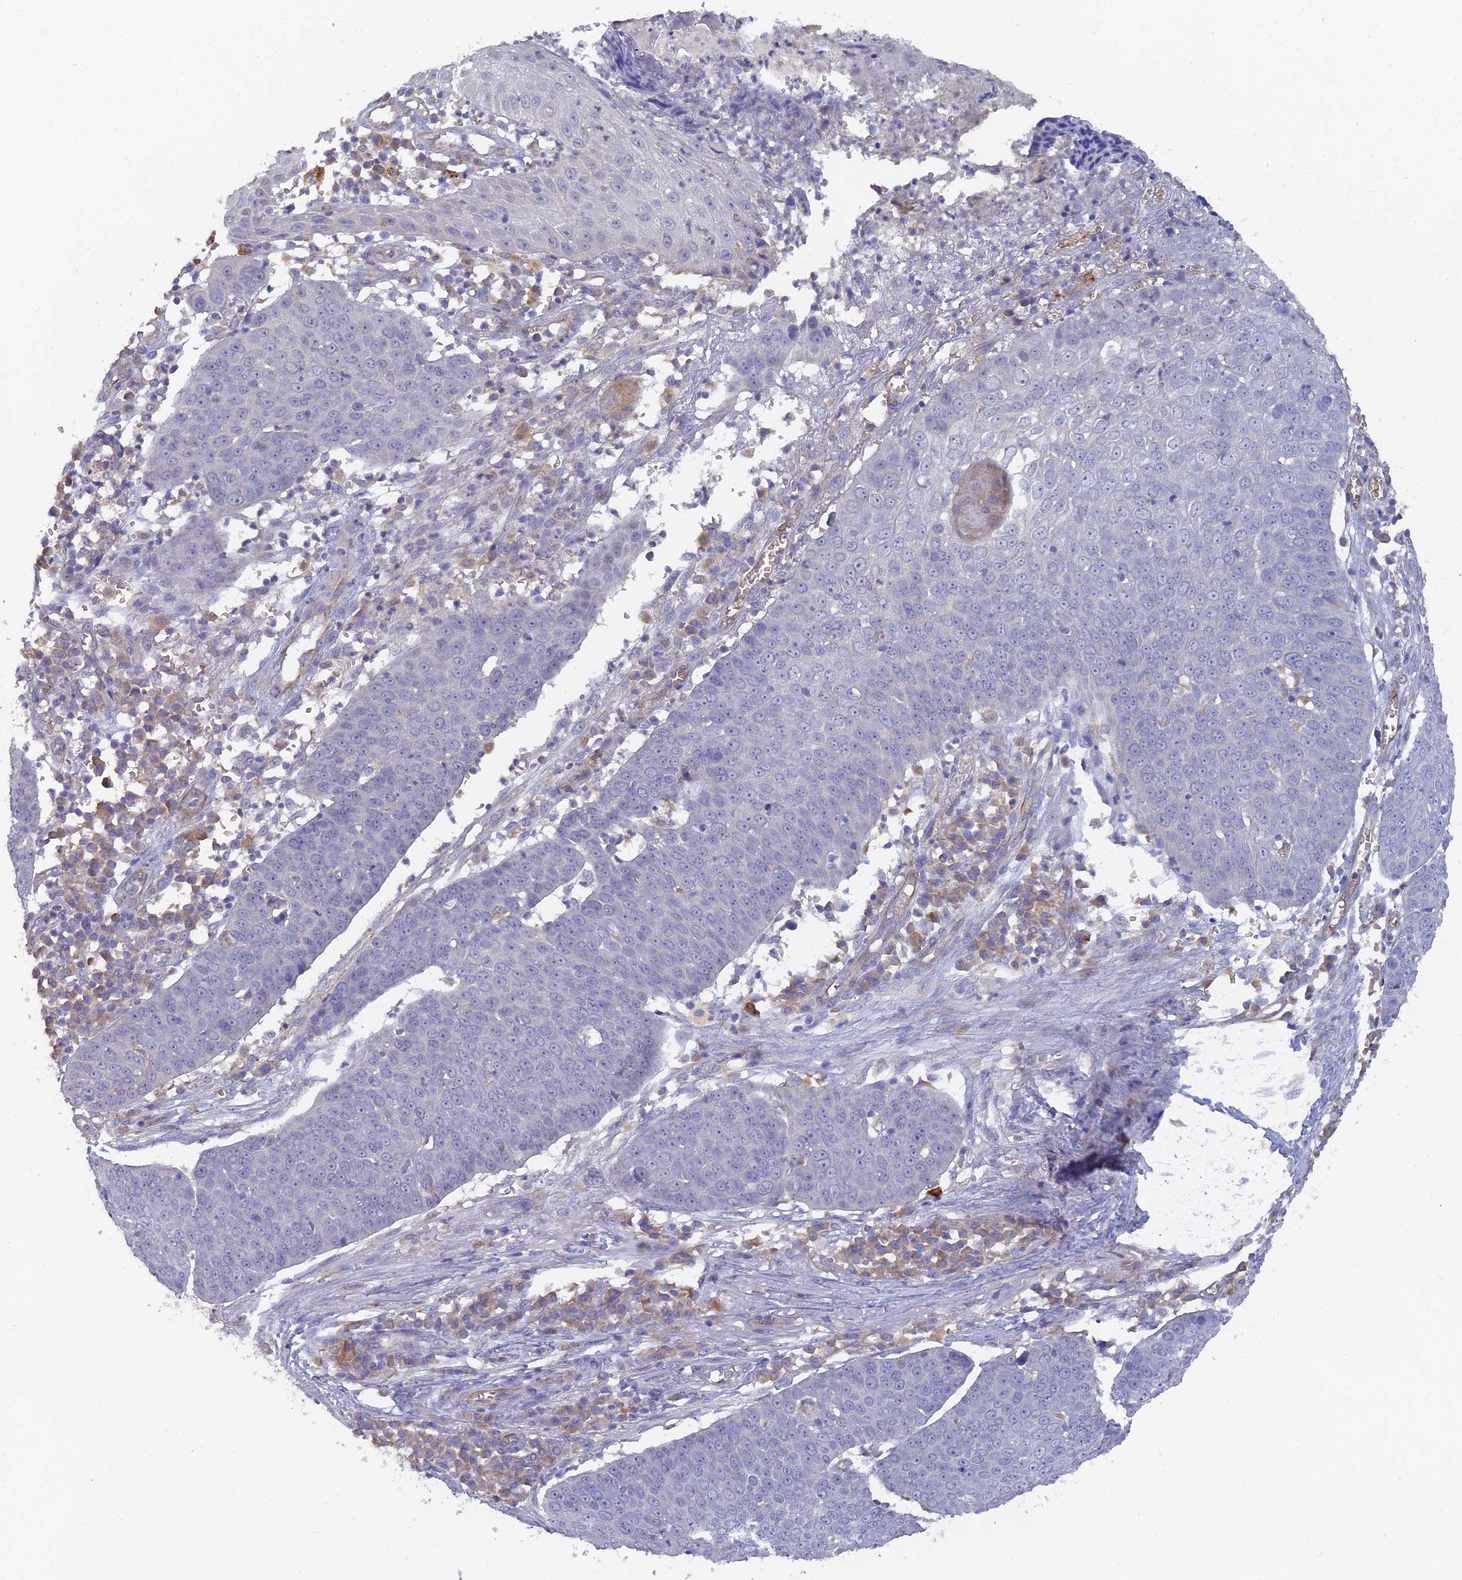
{"staining": {"intensity": "negative", "quantity": "none", "location": "none"}, "tissue": "skin cancer", "cell_type": "Tumor cells", "image_type": "cancer", "snomed": [{"axis": "morphology", "description": "Squamous cell carcinoma, NOS"}, {"axis": "topography", "description": "Skin"}], "caption": "Tumor cells are negative for brown protein staining in skin cancer (squamous cell carcinoma). Nuclei are stained in blue.", "gene": "ARRDC1", "patient": {"sex": "male", "age": 71}}